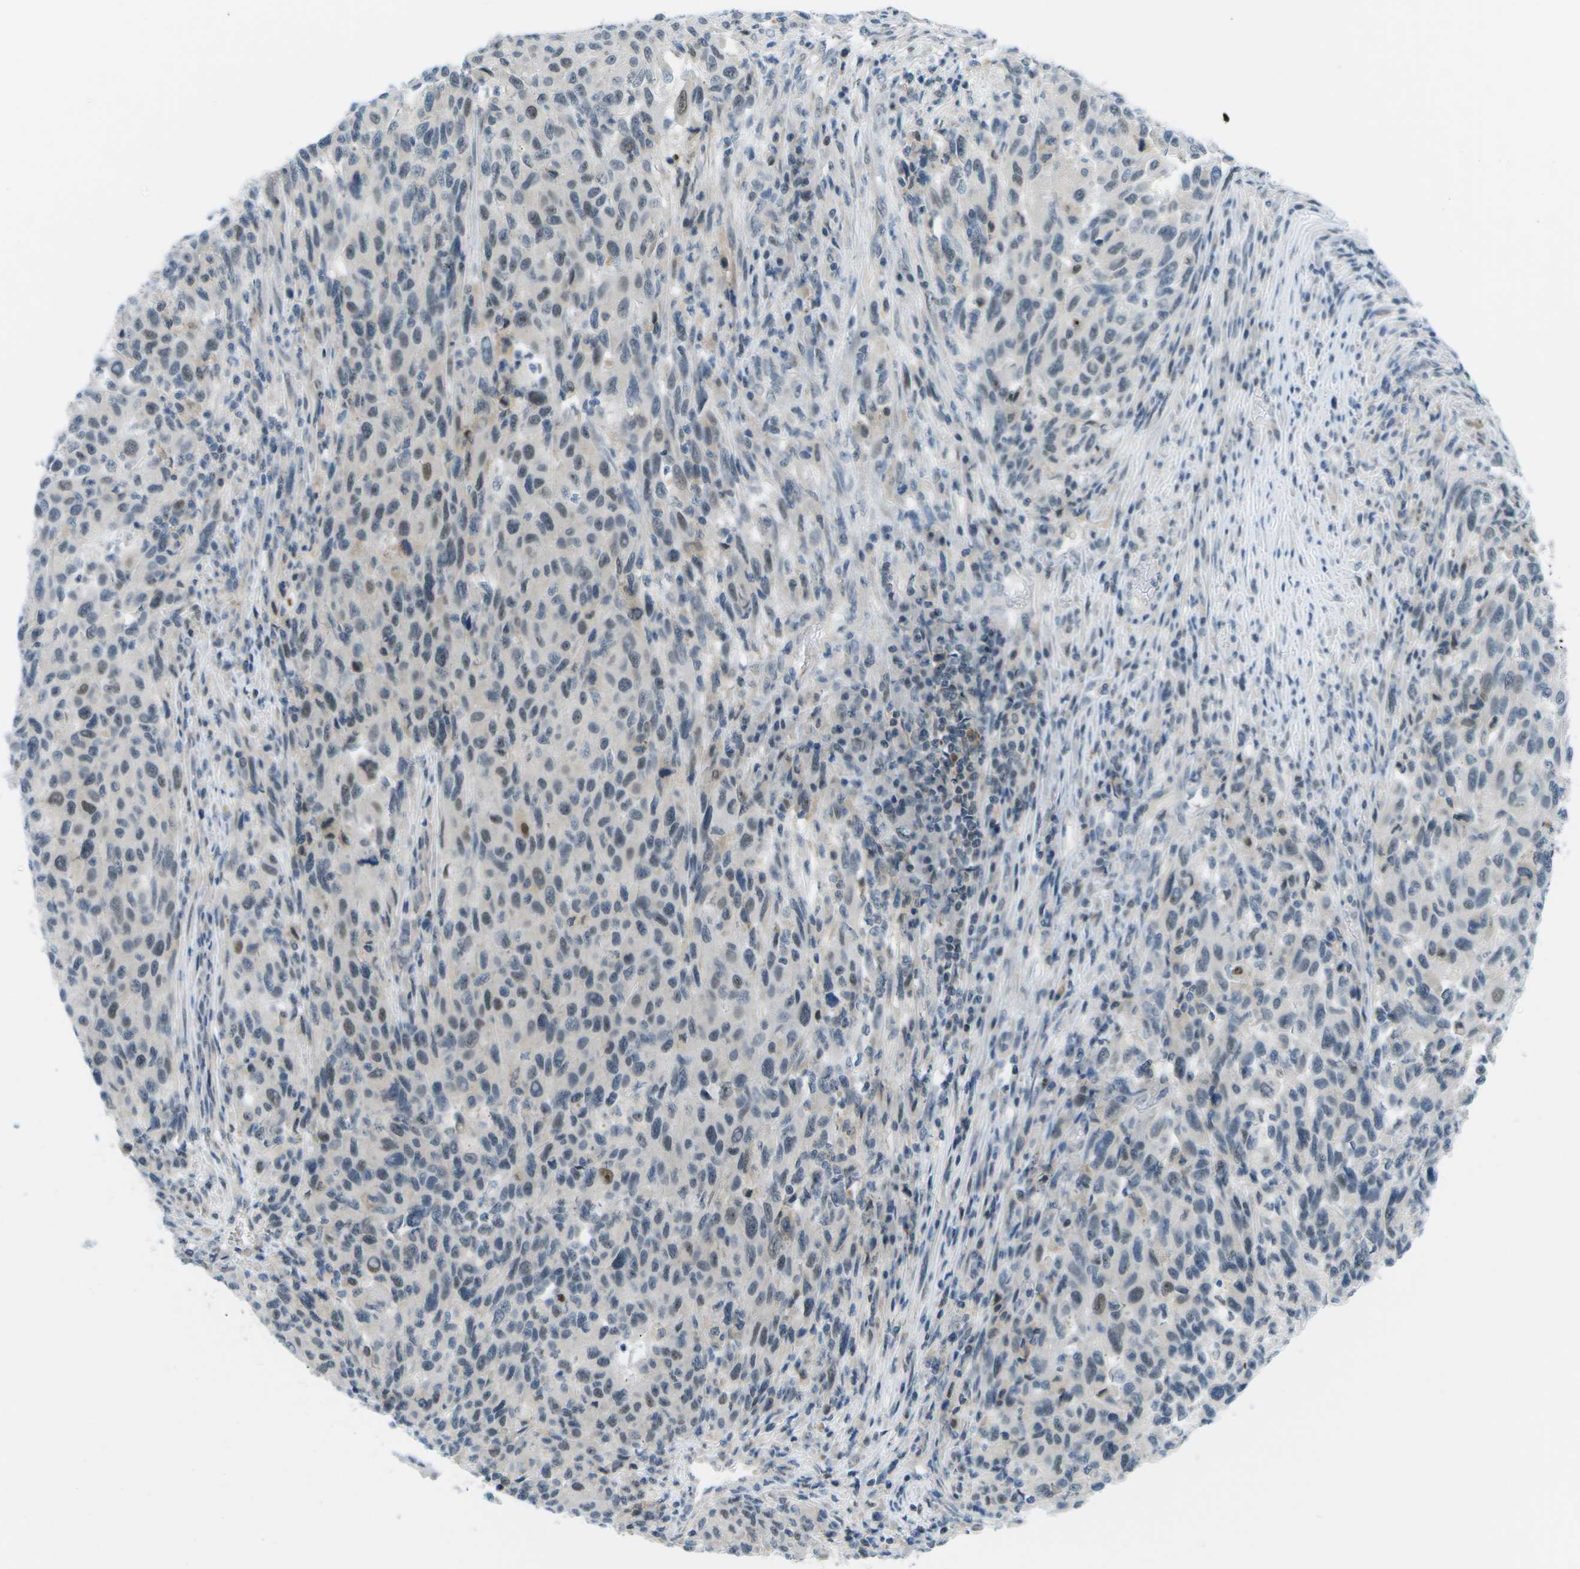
{"staining": {"intensity": "weak", "quantity": "<25%", "location": "nuclear"}, "tissue": "melanoma", "cell_type": "Tumor cells", "image_type": "cancer", "snomed": [{"axis": "morphology", "description": "Malignant melanoma, Metastatic site"}, {"axis": "topography", "description": "Lymph node"}], "caption": "The immunohistochemistry (IHC) photomicrograph has no significant positivity in tumor cells of malignant melanoma (metastatic site) tissue.", "gene": "PITHD1", "patient": {"sex": "male", "age": 61}}